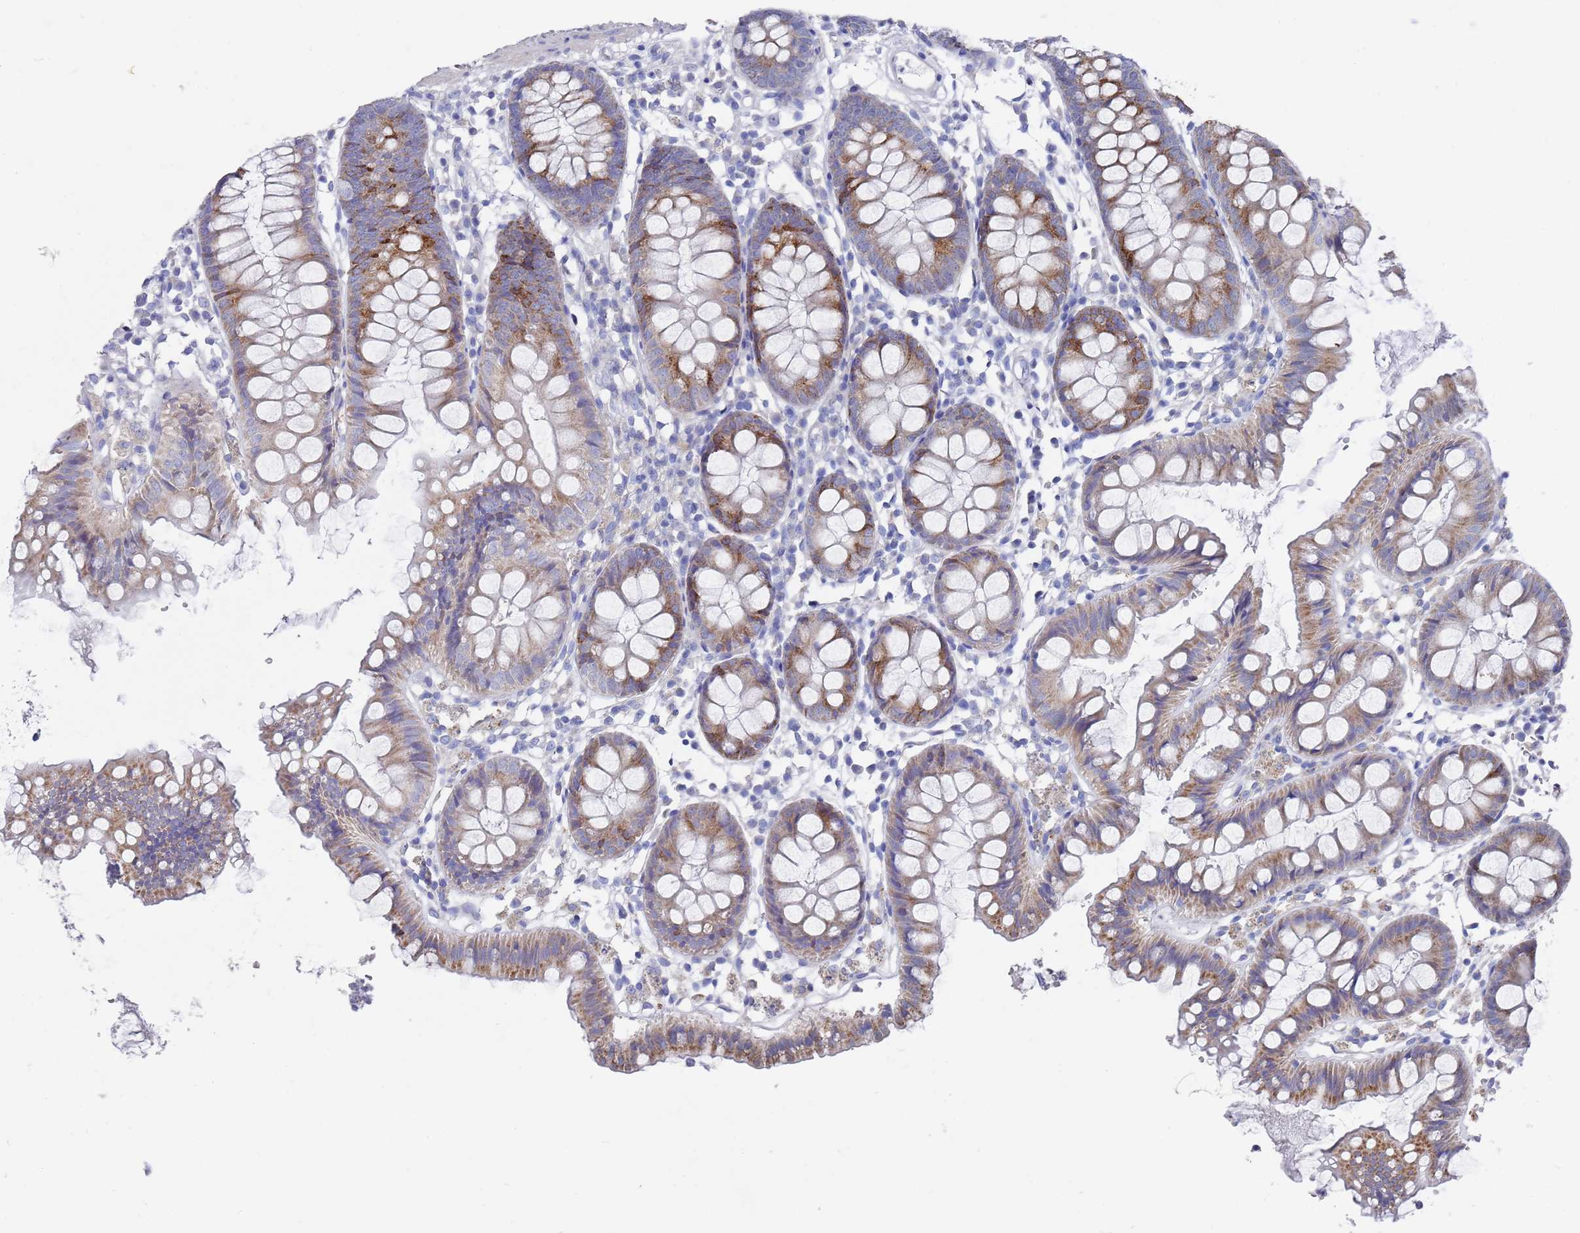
{"staining": {"intensity": "weak", "quantity": "25%-75%", "location": "cytoplasmic/membranous"}, "tissue": "colon", "cell_type": "Endothelial cells", "image_type": "normal", "snomed": [{"axis": "morphology", "description": "Normal tissue, NOS"}, {"axis": "topography", "description": "Colon"}], "caption": "Endothelial cells show low levels of weak cytoplasmic/membranous expression in about 25%-75% of cells in benign colon.", "gene": "SCAPER", "patient": {"sex": "female", "age": 84}}